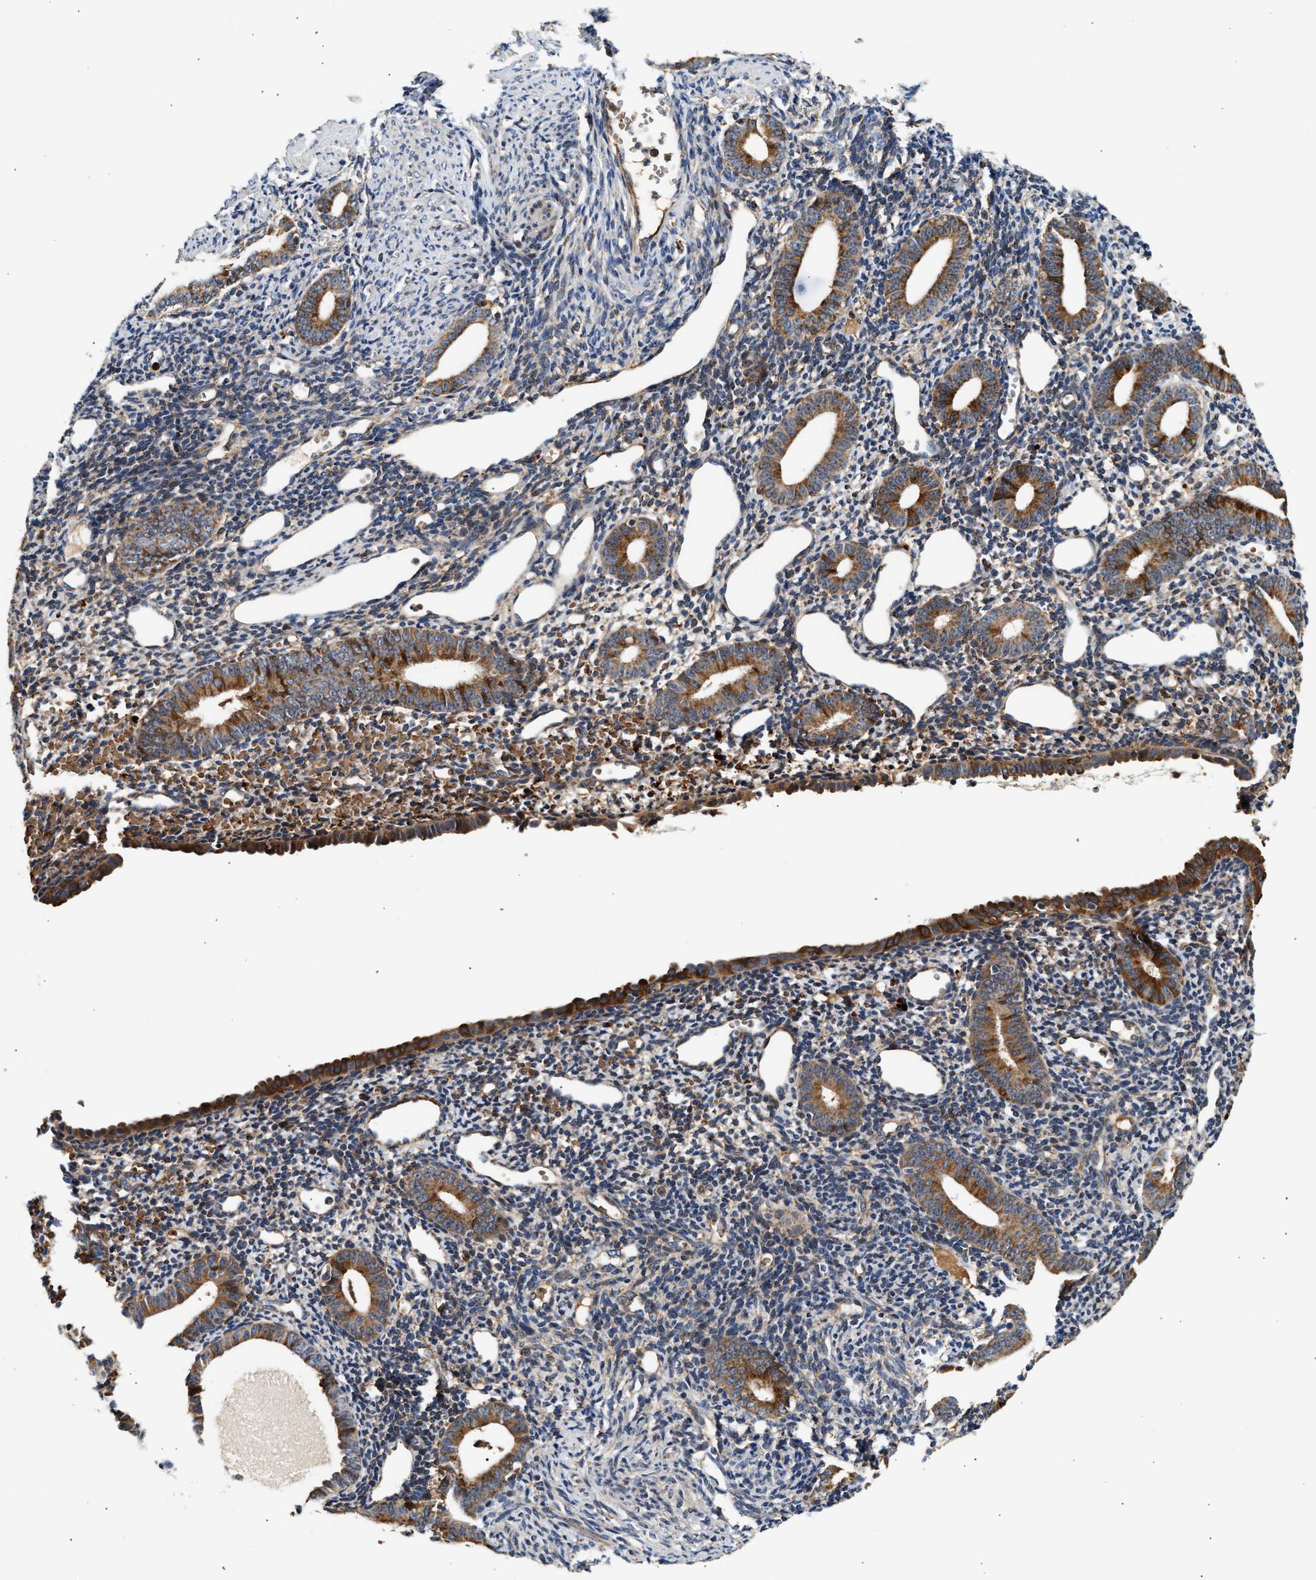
{"staining": {"intensity": "weak", "quantity": "<25%", "location": "cytoplasmic/membranous"}, "tissue": "endometrium", "cell_type": "Cells in endometrial stroma", "image_type": "normal", "snomed": [{"axis": "morphology", "description": "Normal tissue, NOS"}, {"axis": "topography", "description": "Endometrium"}], "caption": "Histopathology image shows no protein positivity in cells in endometrial stroma of unremarkable endometrium.", "gene": "PLD3", "patient": {"sex": "female", "age": 50}}